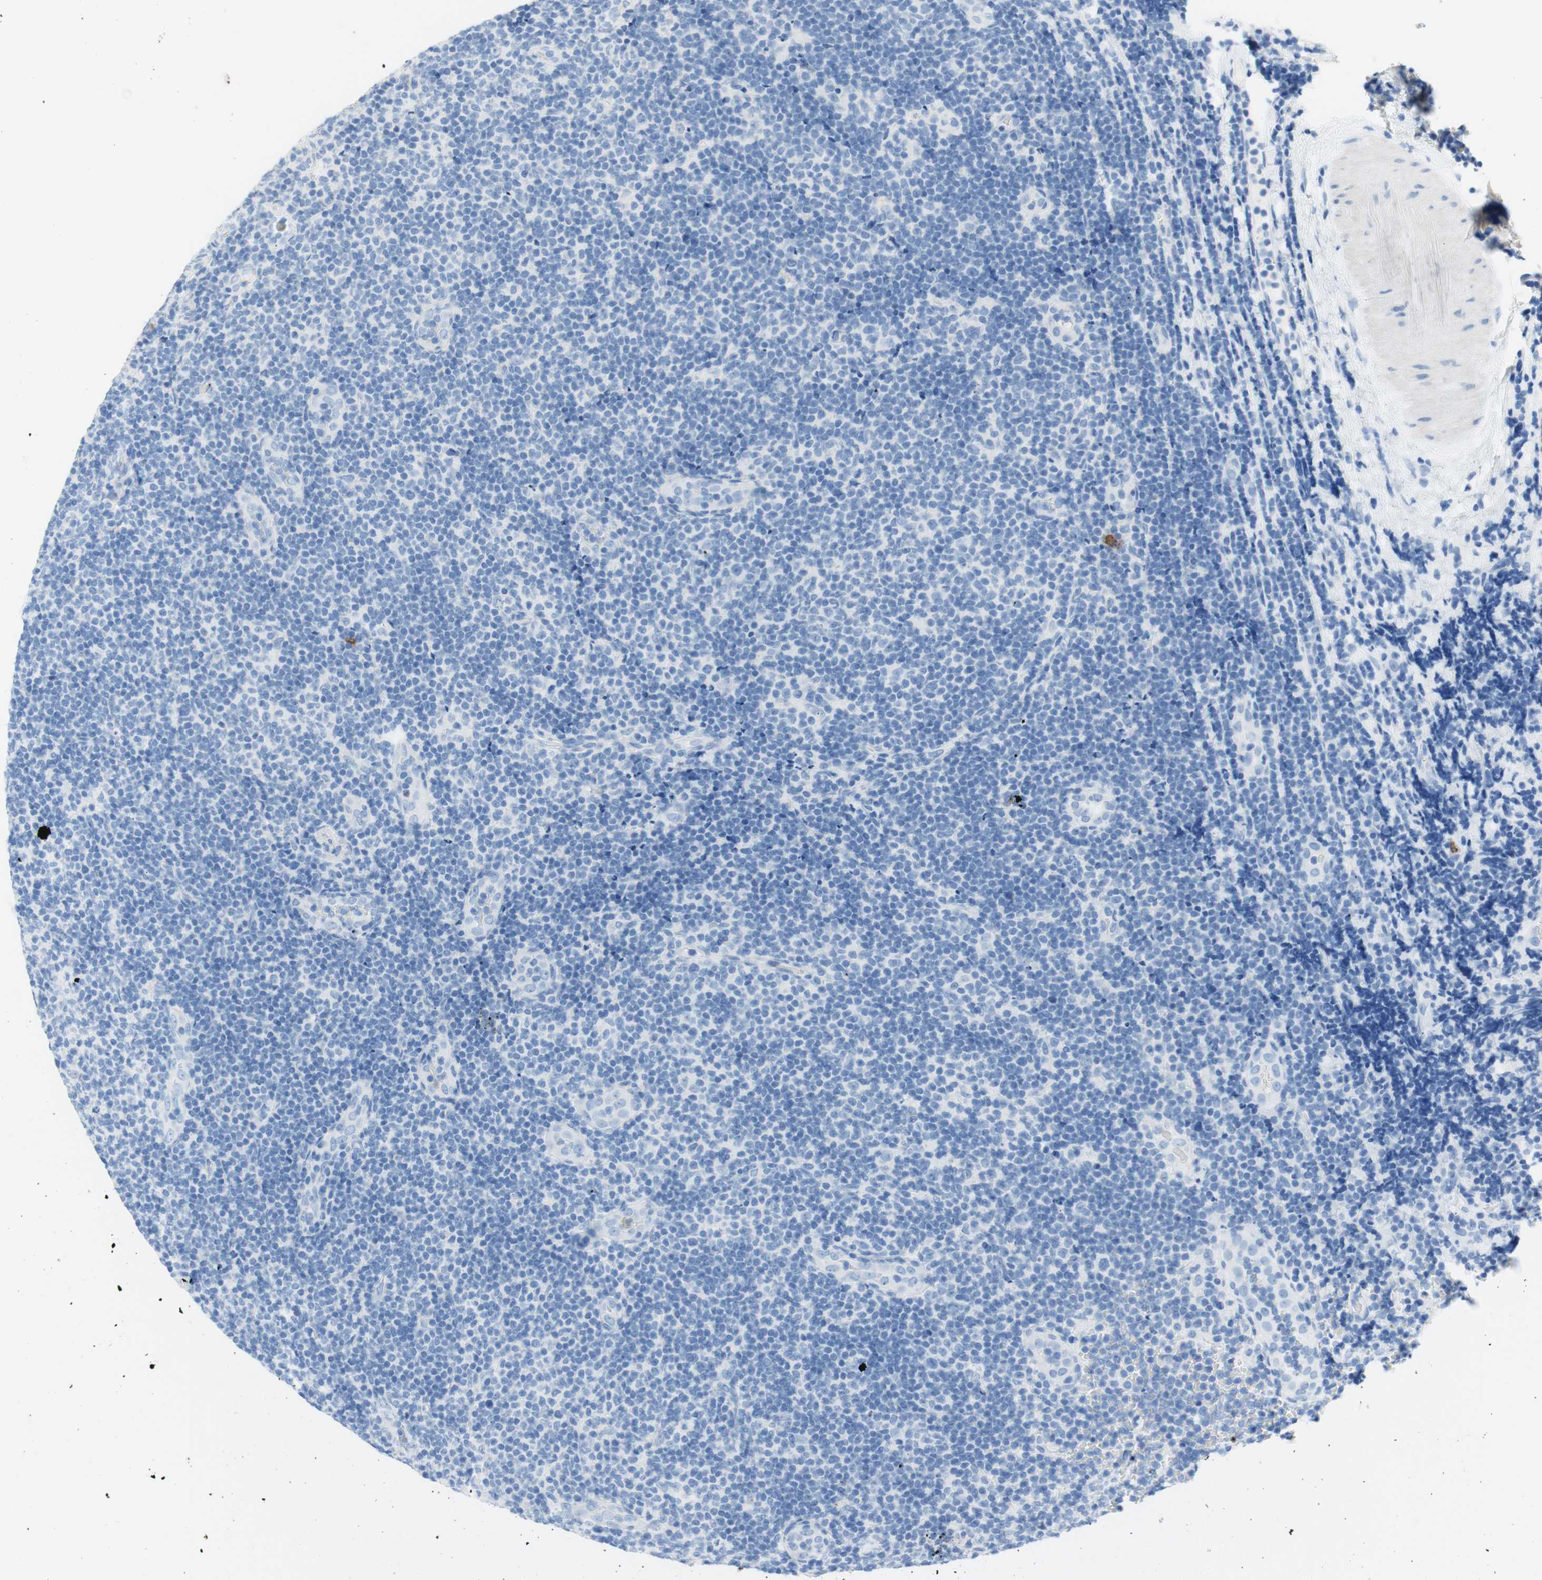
{"staining": {"intensity": "negative", "quantity": "none", "location": "none"}, "tissue": "lymphoma", "cell_type": "Tumor cells", "image_type": "cancer", "snomed": [{"axis": "morphology", "description": "Malignant lymphoma, non-Hodgkin's type, Low grade"}, {"axis": "topography", "description": "Lymph node"}], "caption": "The immunohistochemistry (IHC) histopathology image has no significant positivity in tumor cells of low-grade malignant lymphoma, non-Hodgkin's type tissue.", "gene": "CEACAM1", "patient": {"sex": "male", "age": 83}}